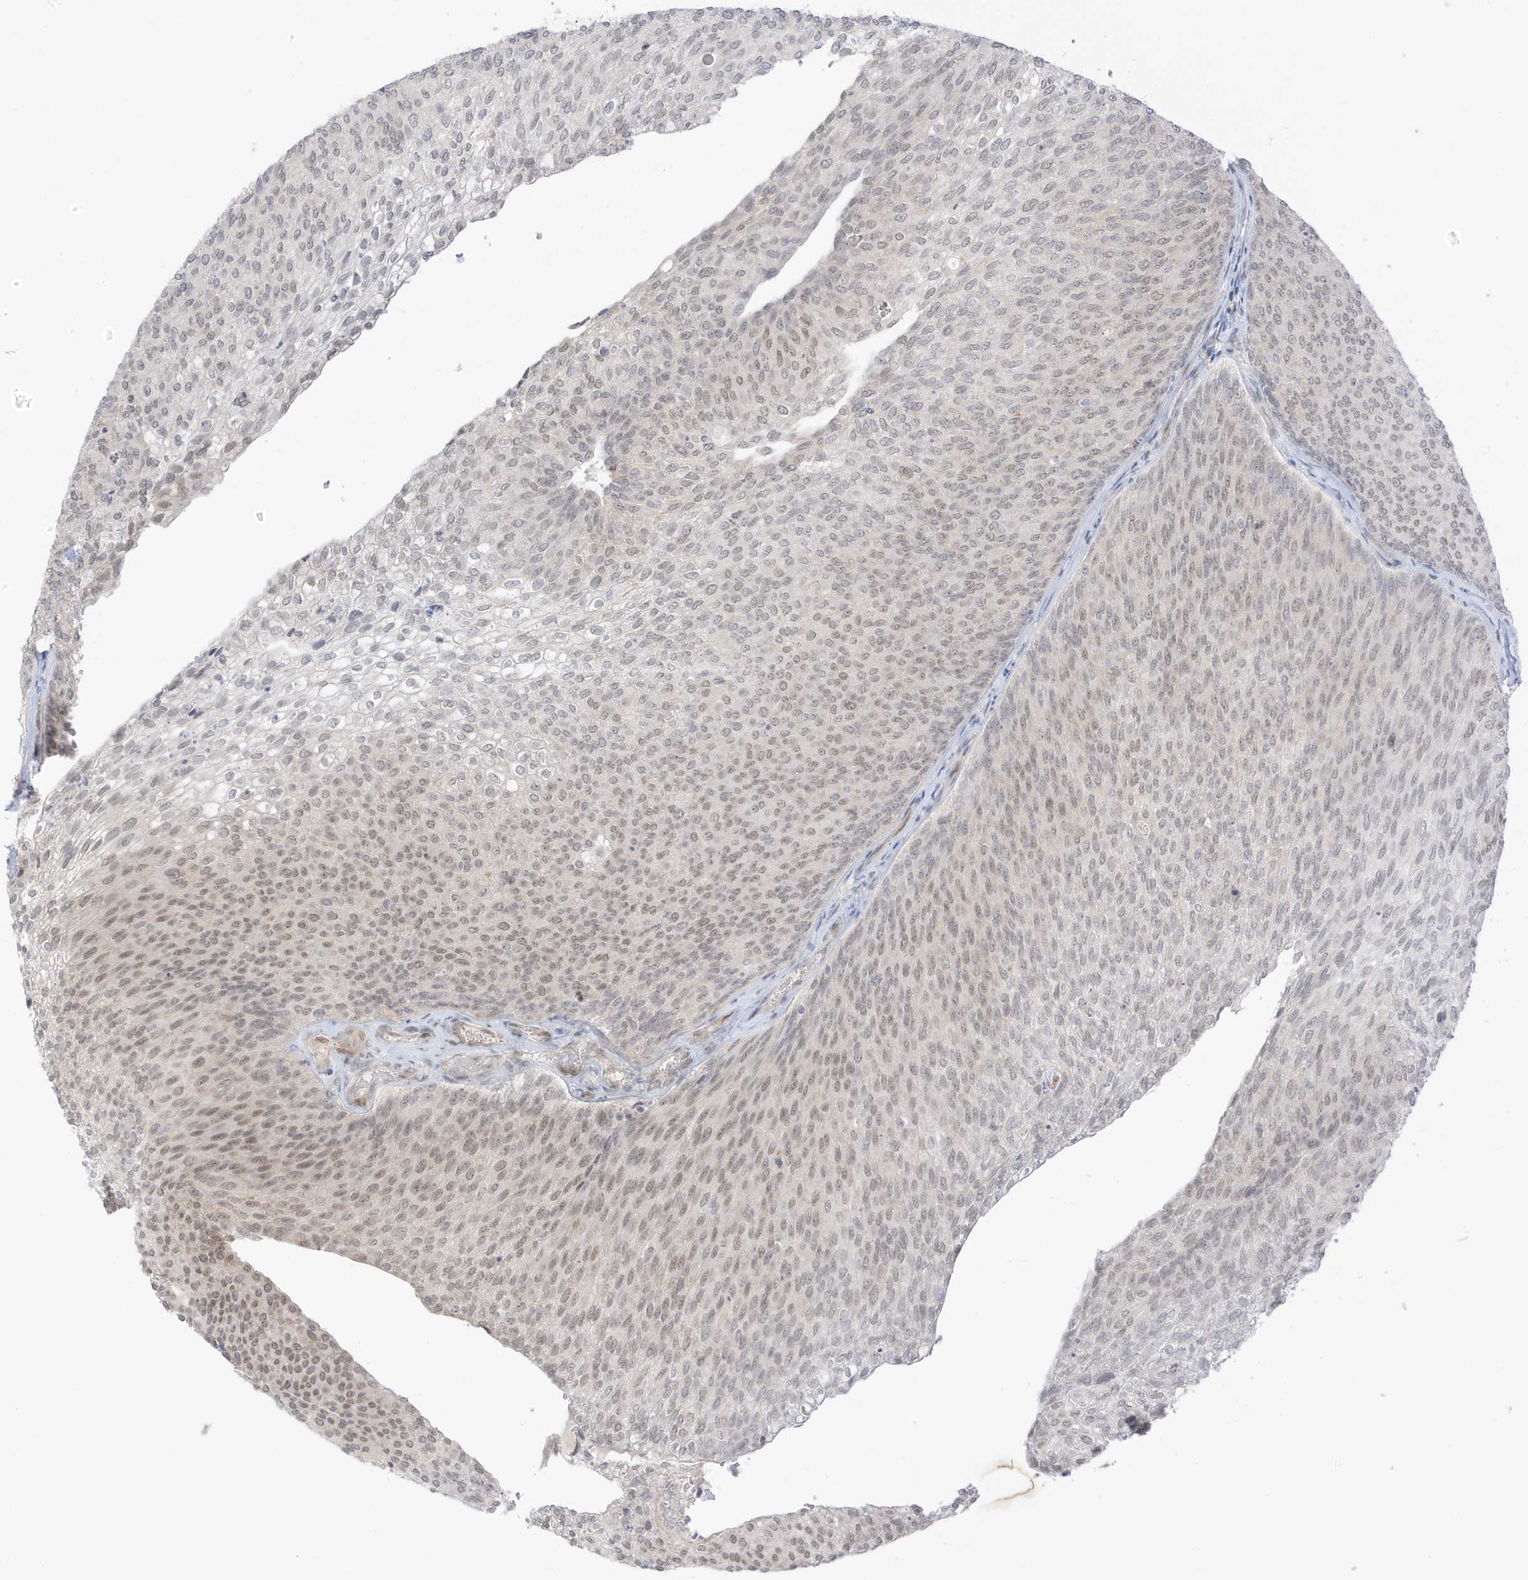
{"staining": {"intensity": "weak", "quantity": "25%-75%", "location": "nuclear"}, "tissue": "urothelial cancer", "cell_type": "Tumor cells", "image_type": "cancer", "snomed": [{"axis": "morphology", "description": "Urothelial carcinoma, Low grade"}, {"axis": "topography", "description": "Urinary bladder"}], "caption": "This is an image of immunohistochemistry (IHC) staining of urothelial cancer, which shows weak positivity in the nuclear of tumor cells.", "gene": "MSL3", "patient": {"sex": "female", "age": 79}}